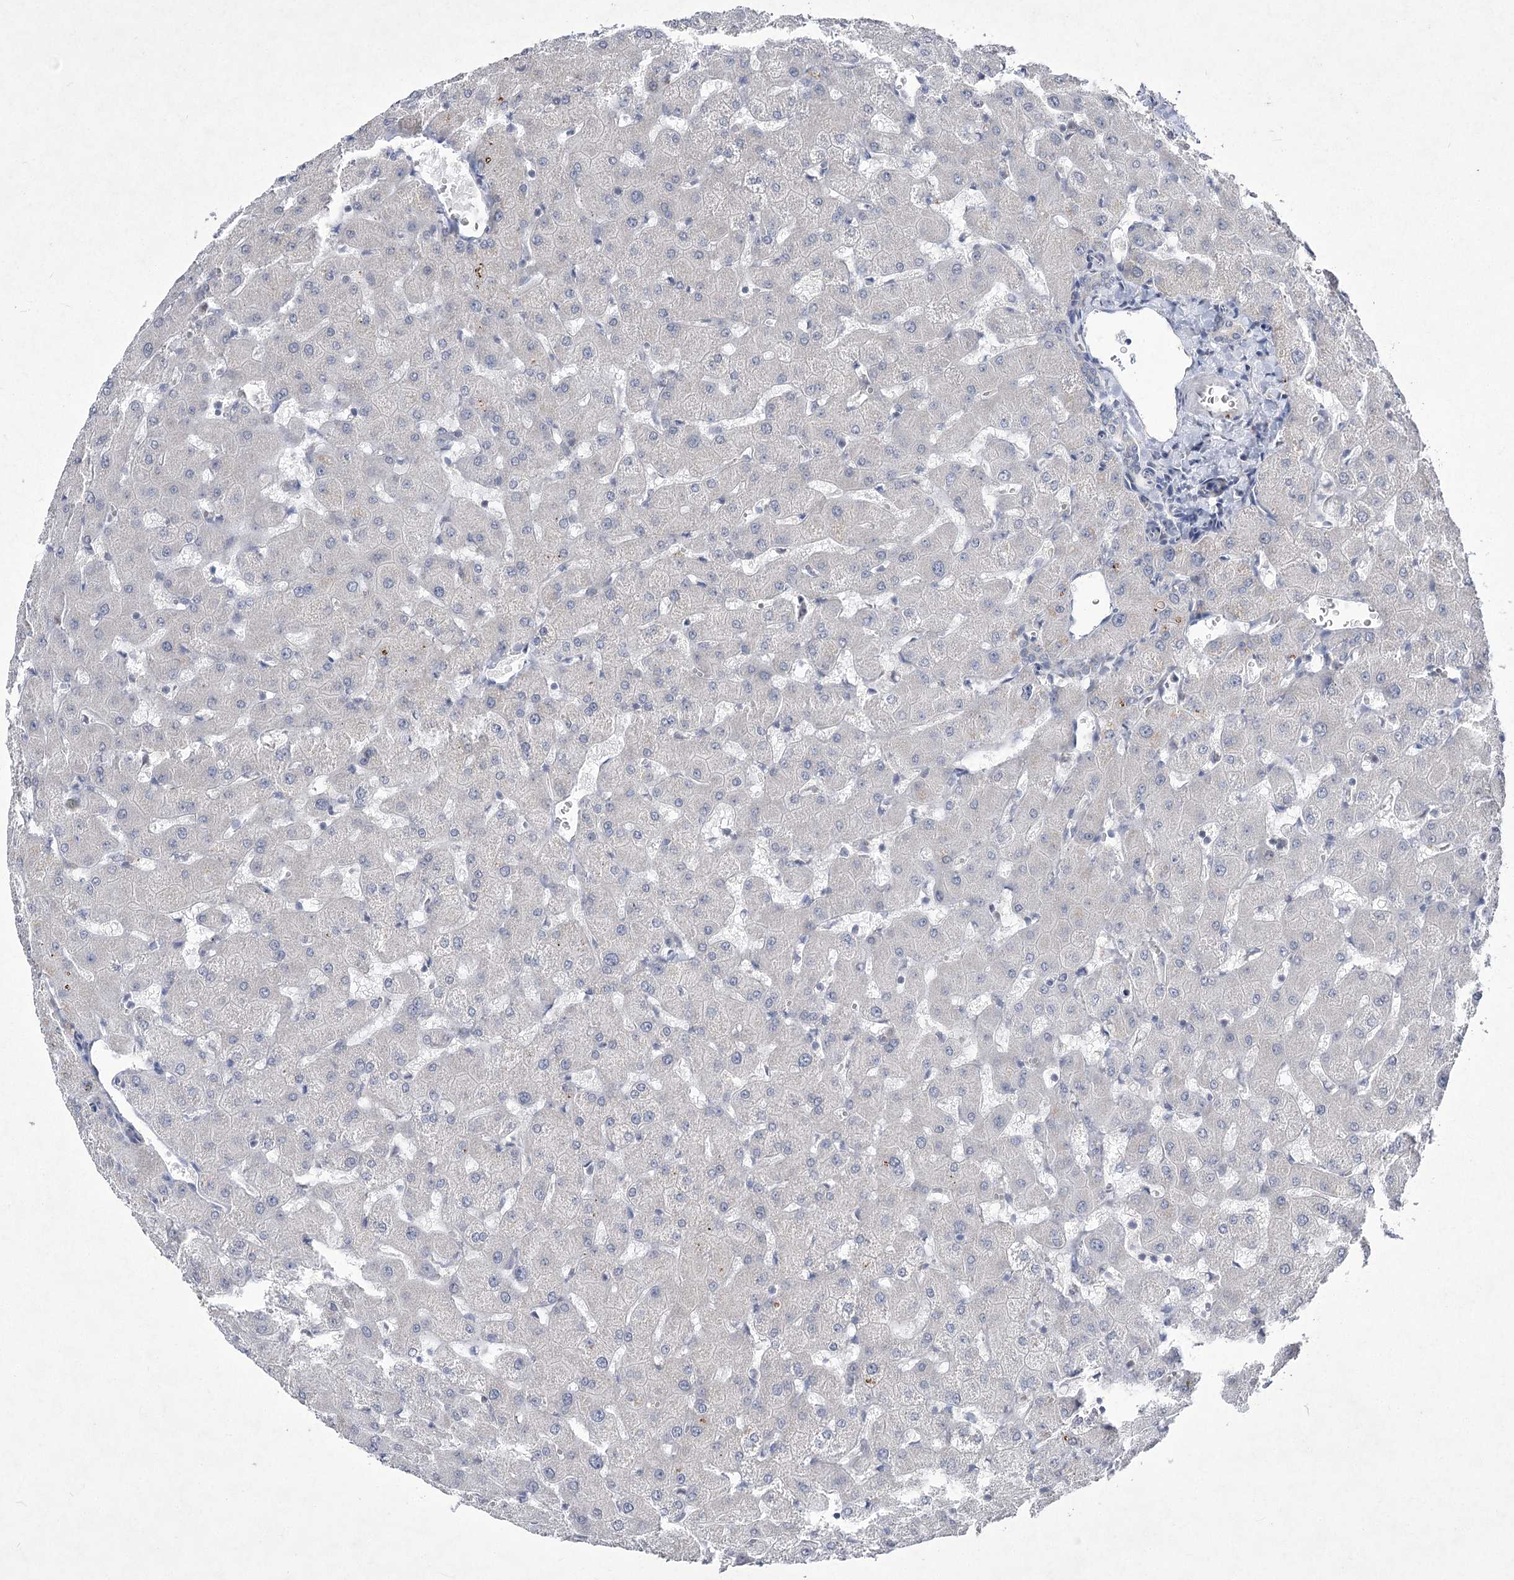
{"staining": {"intensity": "negative", "quantity": "none", "location": "none"}, "tissue": "liver", "cell_type": "Cholangiocytes", "image_type": "normal", "snomed": [{"axis": "morphology", "description": "Normal tissue, NOS"}, {"axis": "topography", "description": "Liver"}], "caption": "A high-resolution micrograph shows IHC staining of benign liver, which reveals no significant expression in cholangiocytes. The staining is performed using DAB brown chromogen with nuclei counter-stained in using hematoxylin.", "gene": "PDHB", "patient": {"sex": "female", "age": 63}}